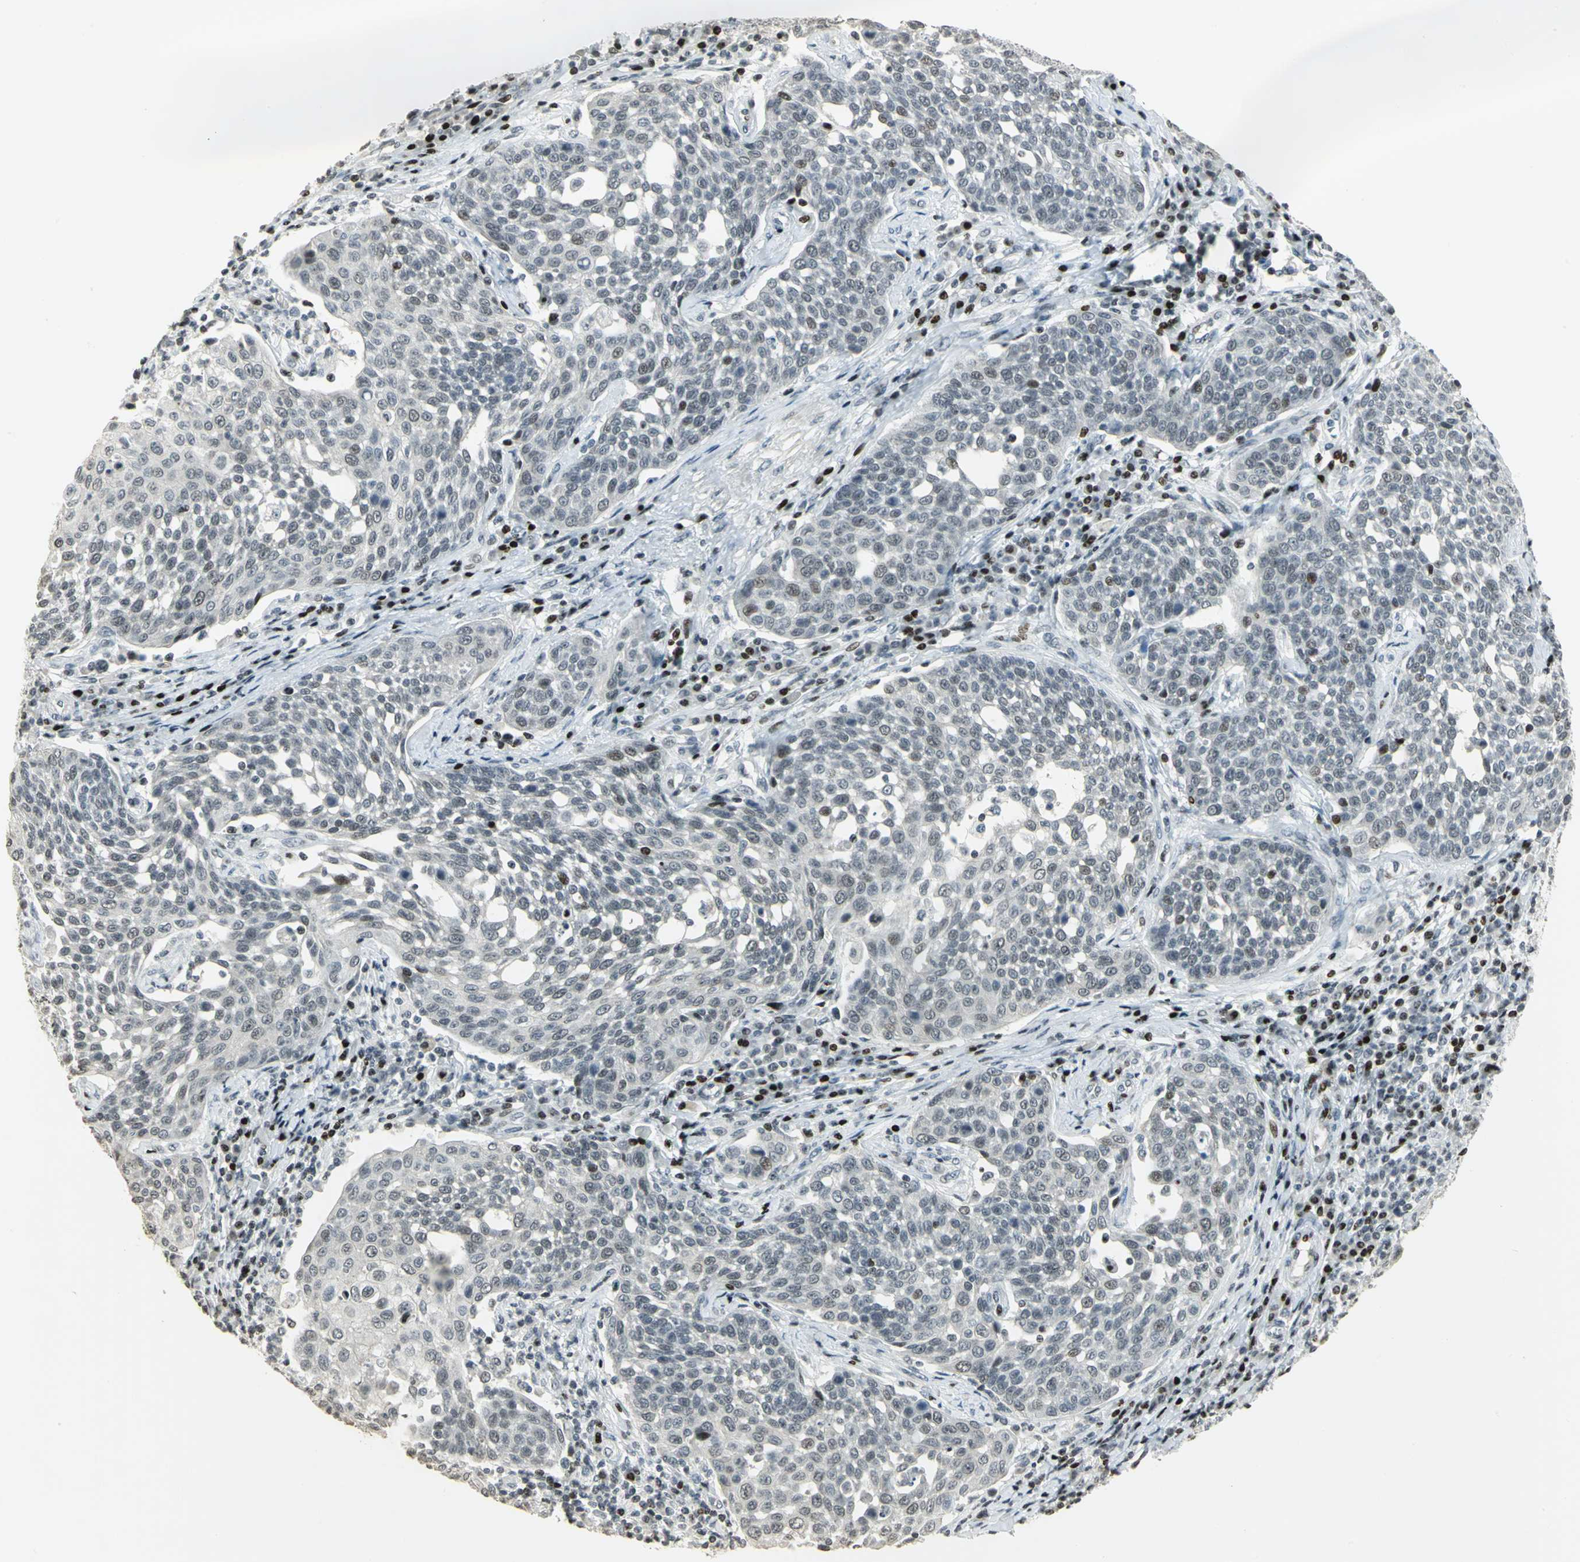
{"staining": {"intensity": "moderate", "quantity": "<25%", "location": "nuclear"}, "tissue": "cervical cancer", "cell_type": "Tumor cells", "image_type": "cancer", "snomed": [{"axis": "morphology", "description": "Squamous cell carcinoma, NOS"}, {"axis": "topography", "description": "Cervix"}], "caption": "Immunohistochemical staining of human cervical cancer (squamous cell carcinoma) demonstrates low levels of moderate nuclear staining in about <25% of tumor cells.", "gene": "KDM1A", "patient": {"sex": "female", "age": 34}}